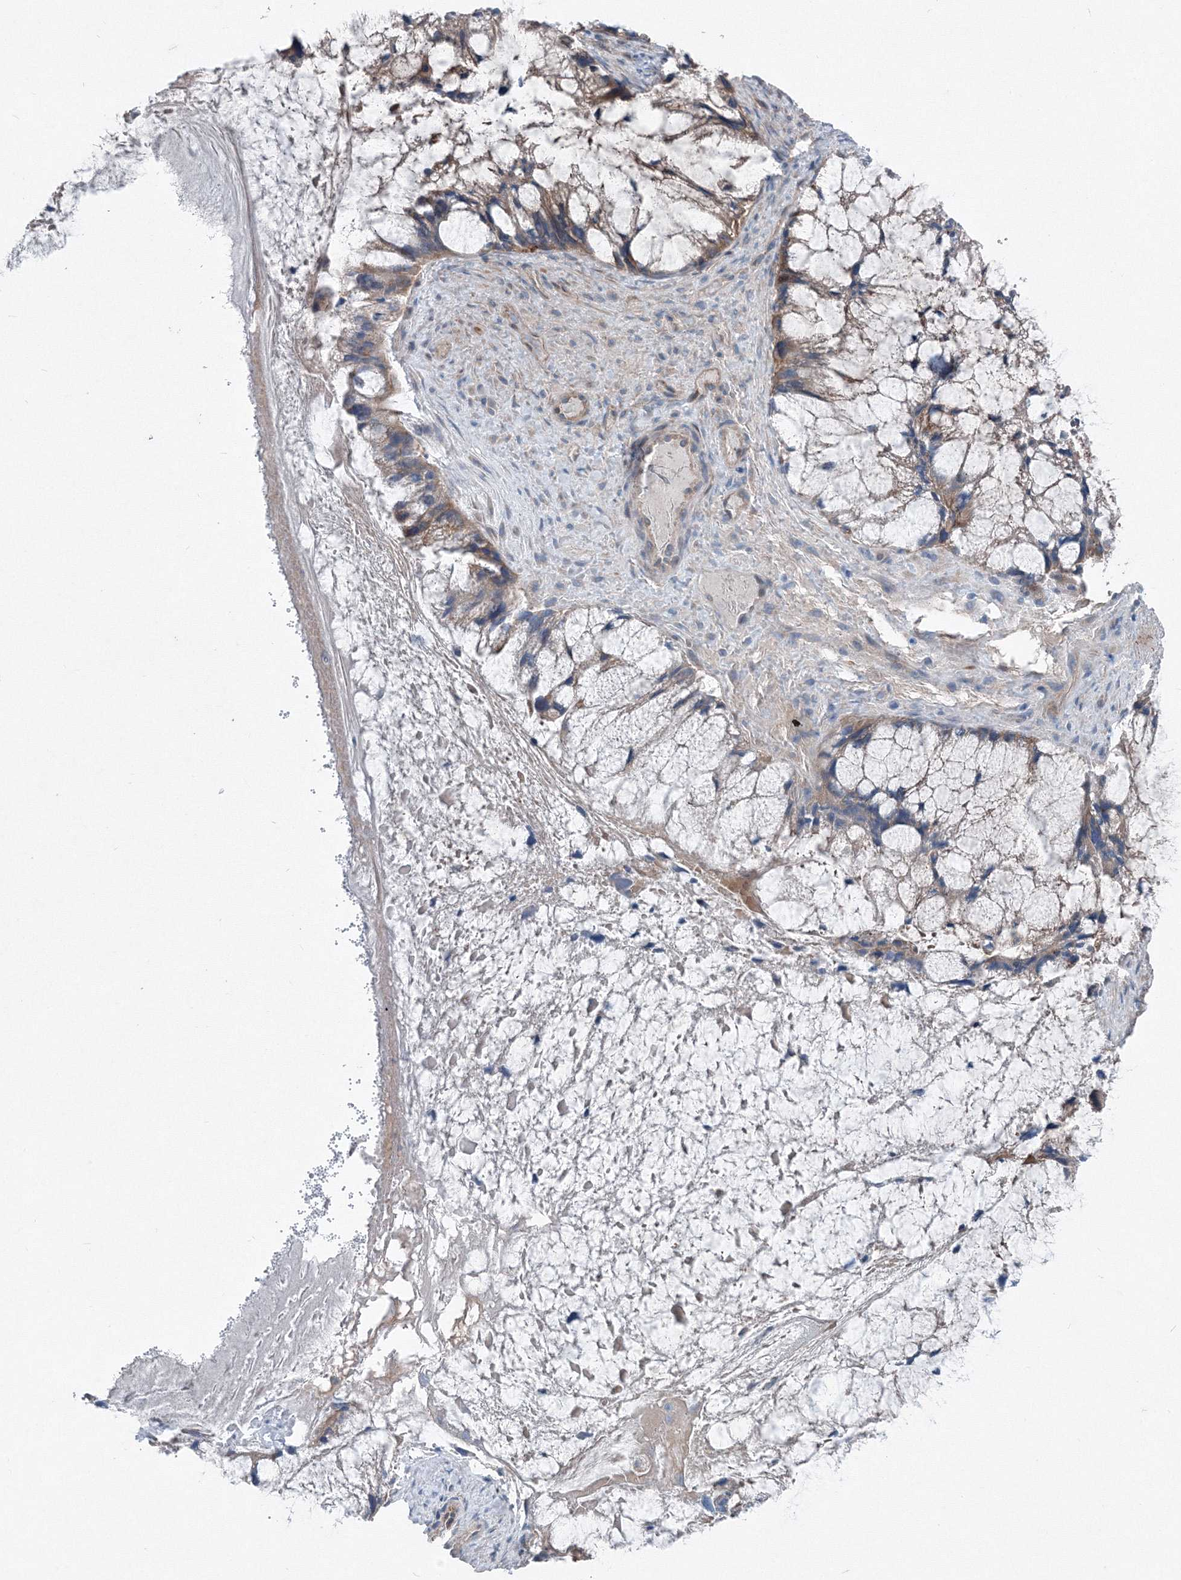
{"staining": {"intensity": "weak", "quantity": "25%-75%", "location": "cytoplasmic/membranous"}, "tissue": "ovarian cancer", "cell_type": "Tumor cells", "image_type": "cancer", "snomed": [{"axis": "morphology", "description": "Cystadenocarcinoma, mucinous, NOS"}, {"axis": "topography", "description": "Ovary"}], "caption": "A brown stain highlights weak cytoplasmic/membranous expression of a protein in human ovarian mucinous cystadenocarcinoma tumor cells. (DAB (3,3'-diaminobenzidine) IHC with brightfield microscopy, high magnification).", "gene": "TPRKB", "patient": {"sex": "female", "age": 37}}